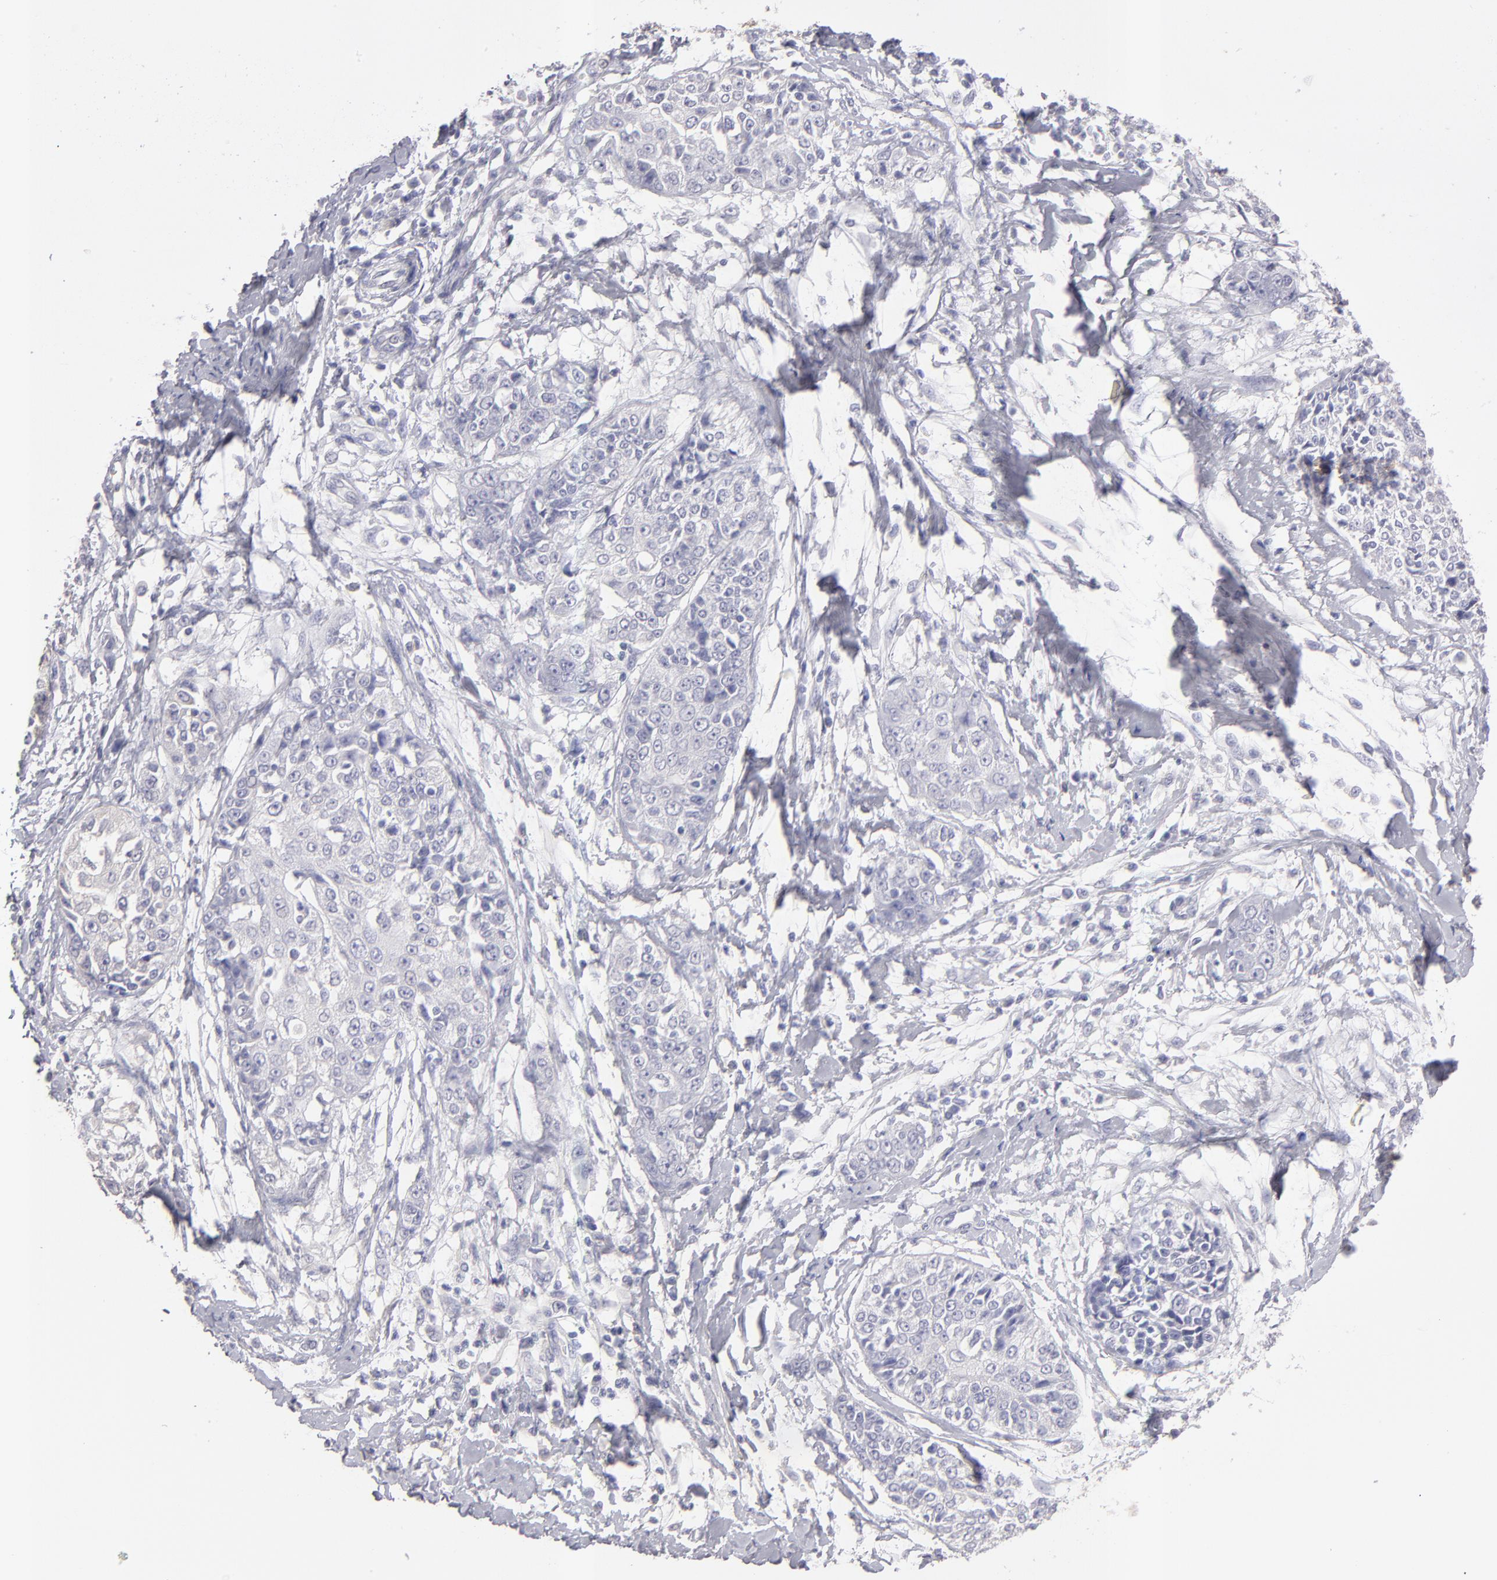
{"staining": {"intensity": "negative", "quantity": "none", "location": "none"}, "tissue": "cervical cancer", "cell_type": "Tumor cells", "image_type": "cancer", "snomed": [{"axis": "morphology", "description": "Squamous cell carcinoma, NOS"}, {"axis": "topography", "description": "Cervix"}], "caption": "Cervical cancer stained for a protein using immunohistochemistry reveals no positivity tumor cells.", "gene": "ABCC4", "patient": {"sex": "female", "age": 64}}